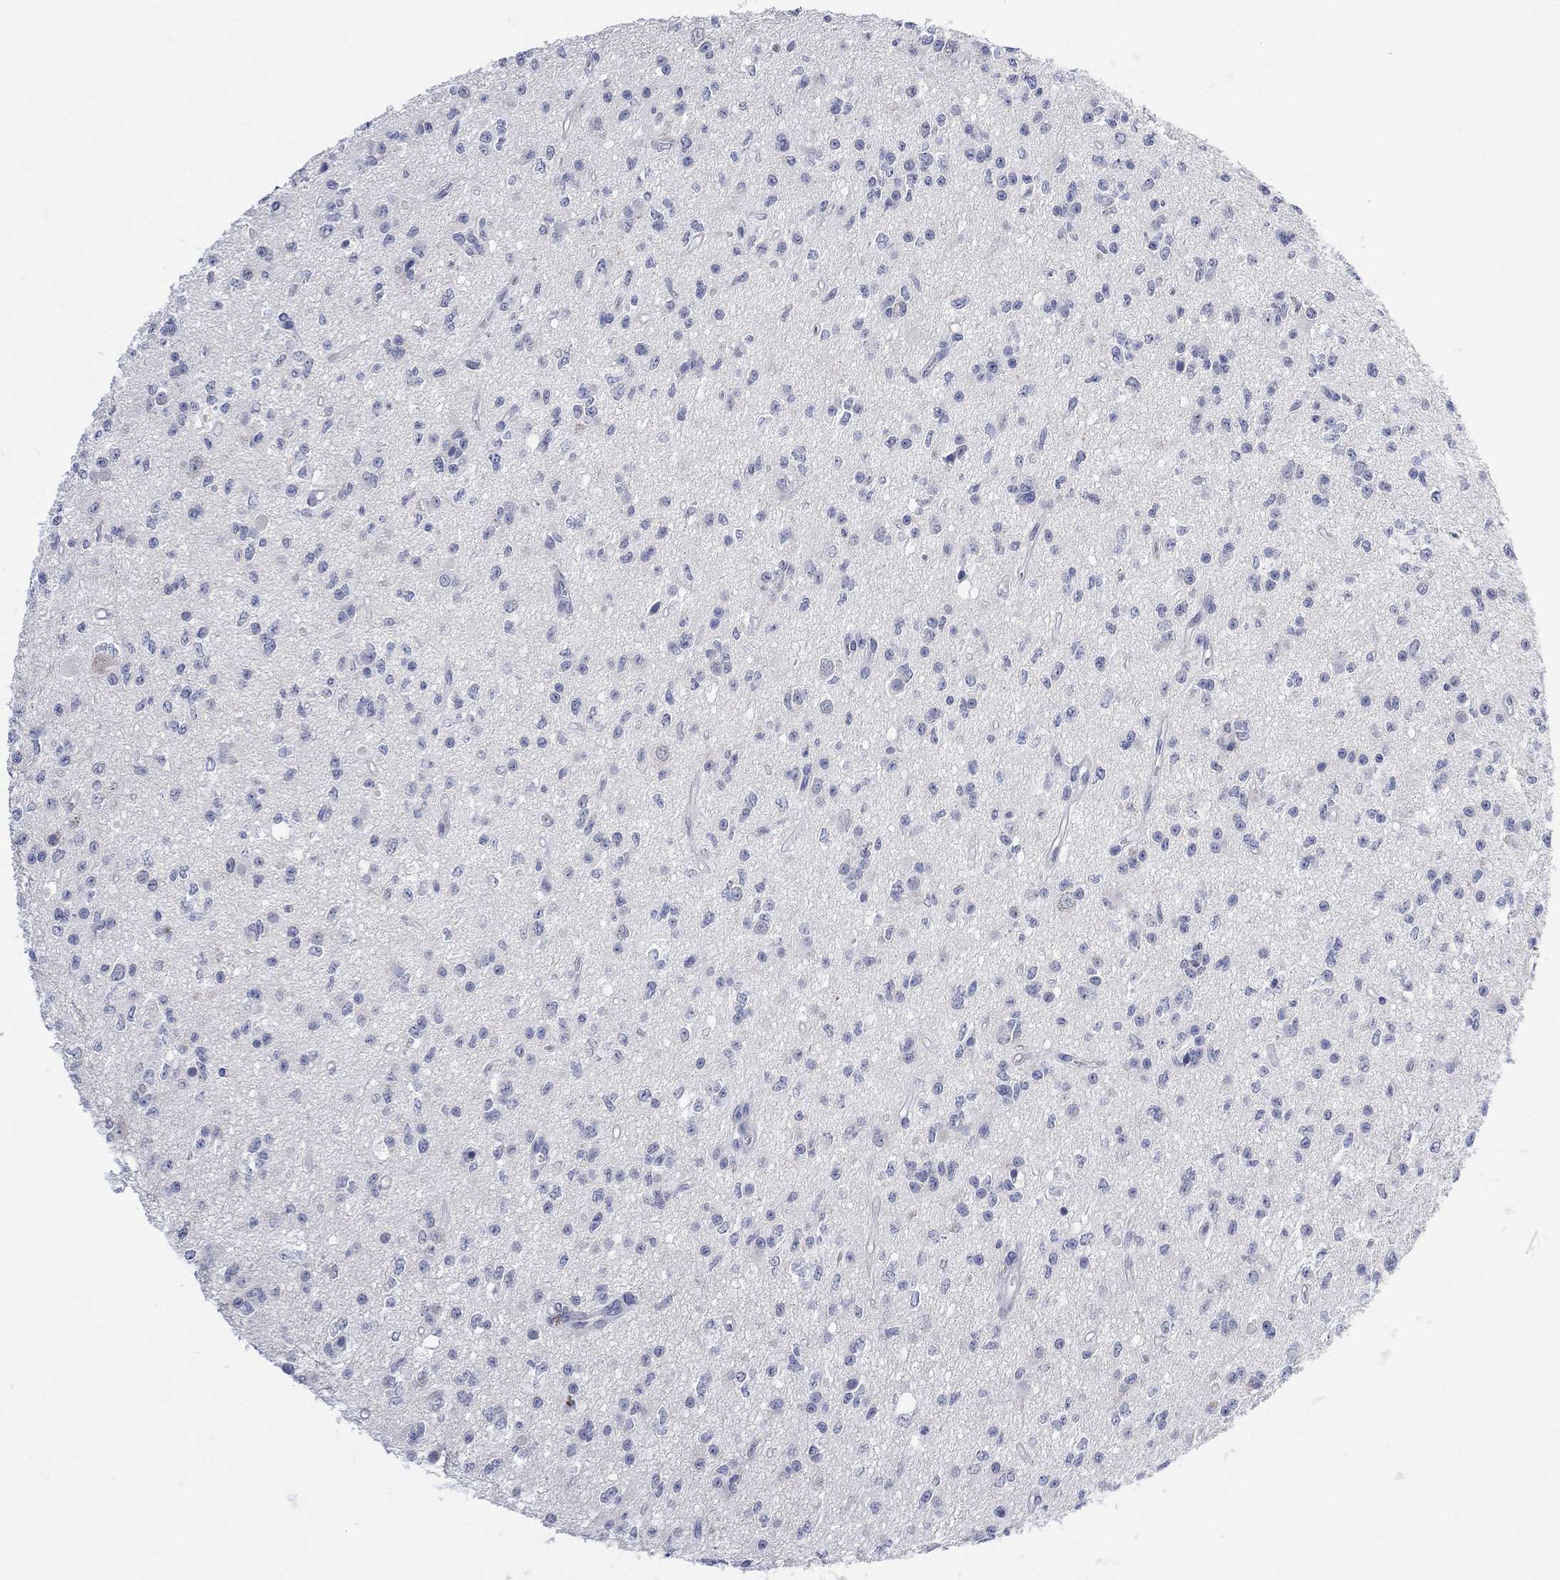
{"staining": {"intensity": "negative", "quantity": "none", "location": "none"}, "tissue": "glioma", "cell_type": "Tumor cells", "image_type": "cancer", "snomed": [{"axis": "morphology", "description": "Glioma, malignant, Low grade"}, {"axis": "topography", "description": "Brain"}], "caption": "Tumor cells show no significant expression in glioma.", "gene": "FBP2", "patient": {"sex": "female", "age": 45}}